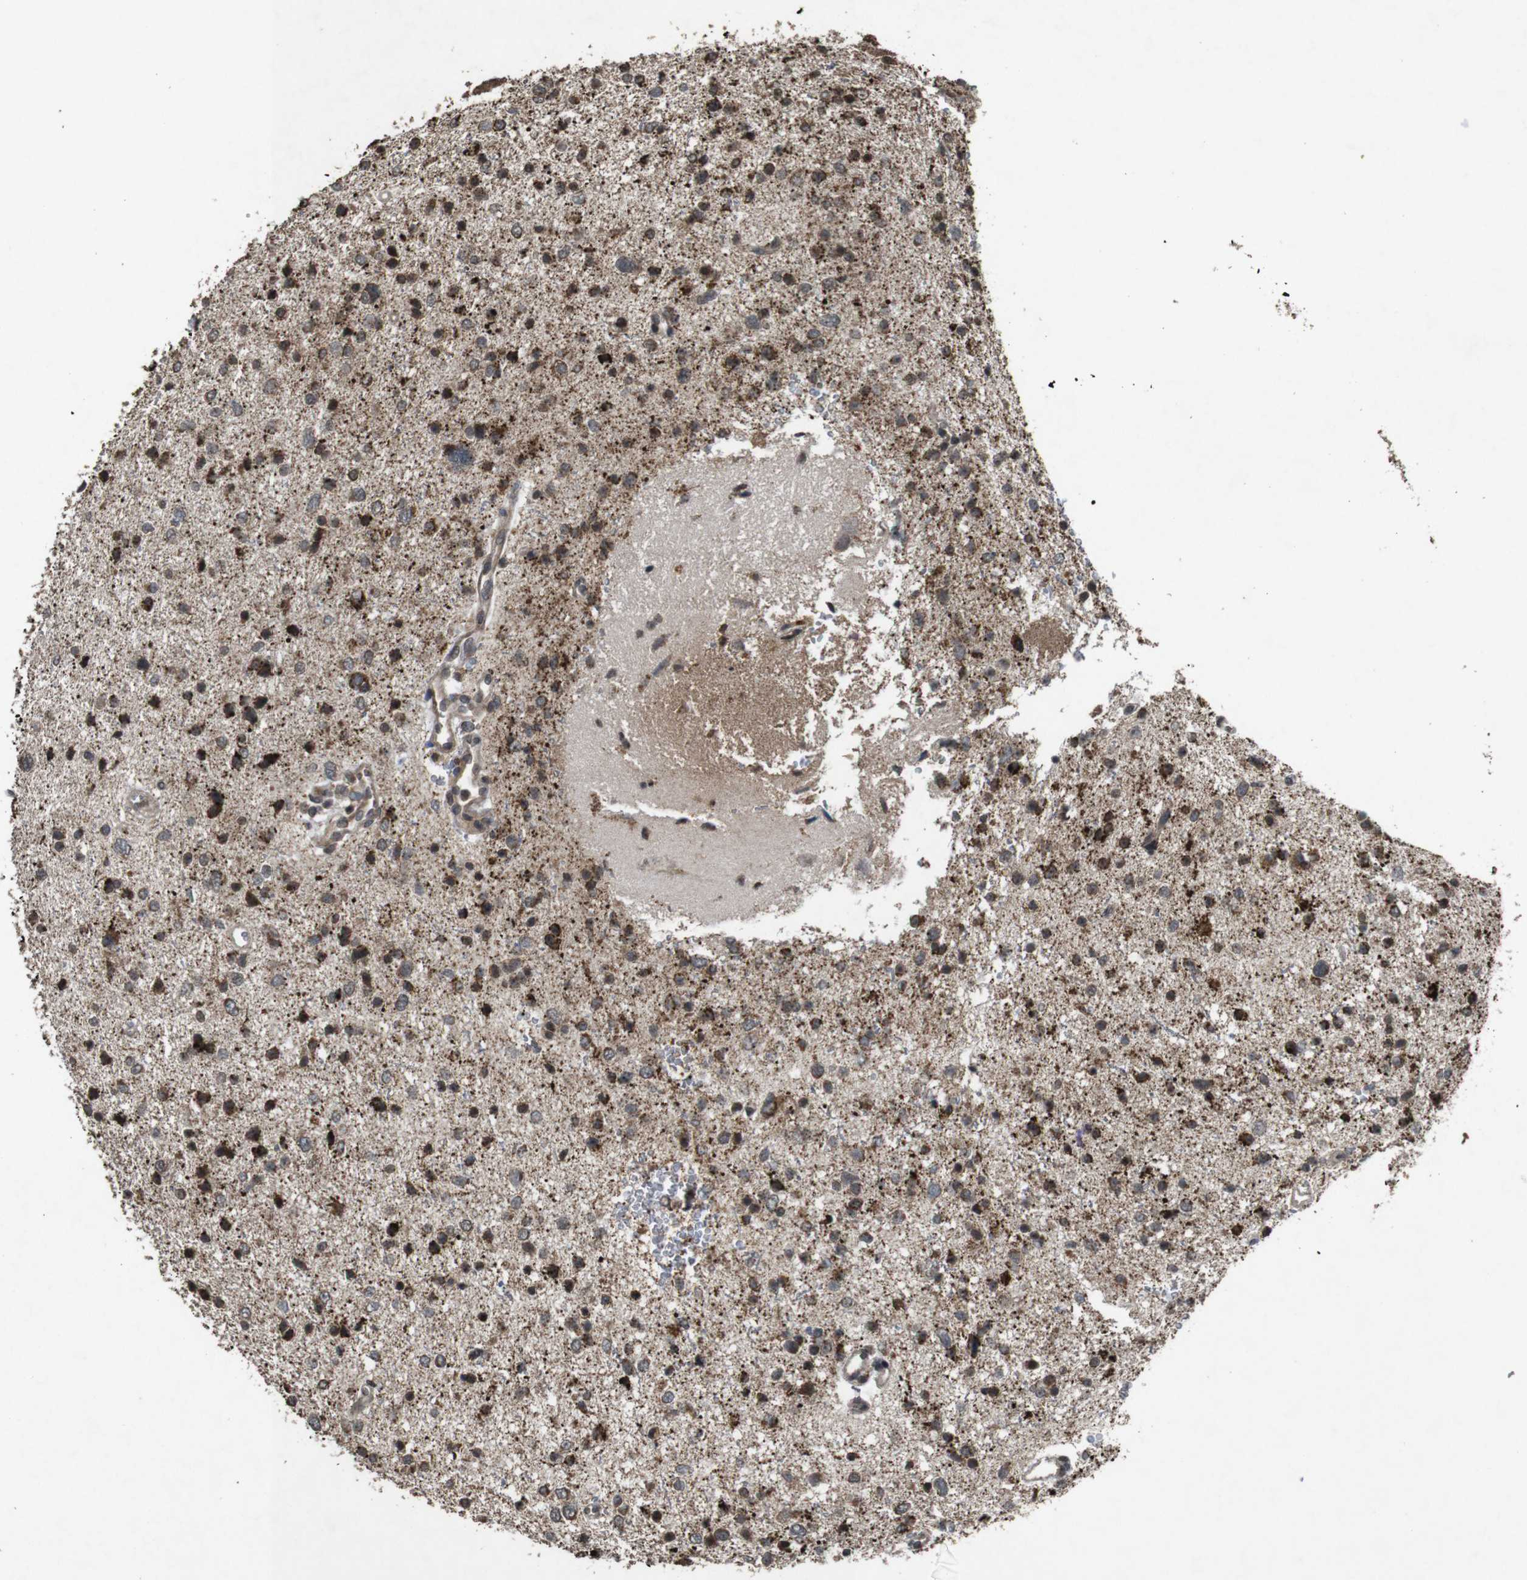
{"staining": {"intensity": "moderate", "quantity": "25%-75%", "location": "cytoplasmic/membranous"}, "tissue": "glioma", "cell_type": "Tumor cells", "image_type": "cancer", "snomed": [{"axis": "morphology", "description": "Glioma, malignant, Low grade"}, {"axis": "topography", "description": "Brain"}], "caption": "Protein expression analysis of human glioma reveals moderate cytoplasmic/membranous positivity in about 25%-75% of tumor cells.", "gene": "SORL1", "patient": {"sex": "female", "age": 37}}